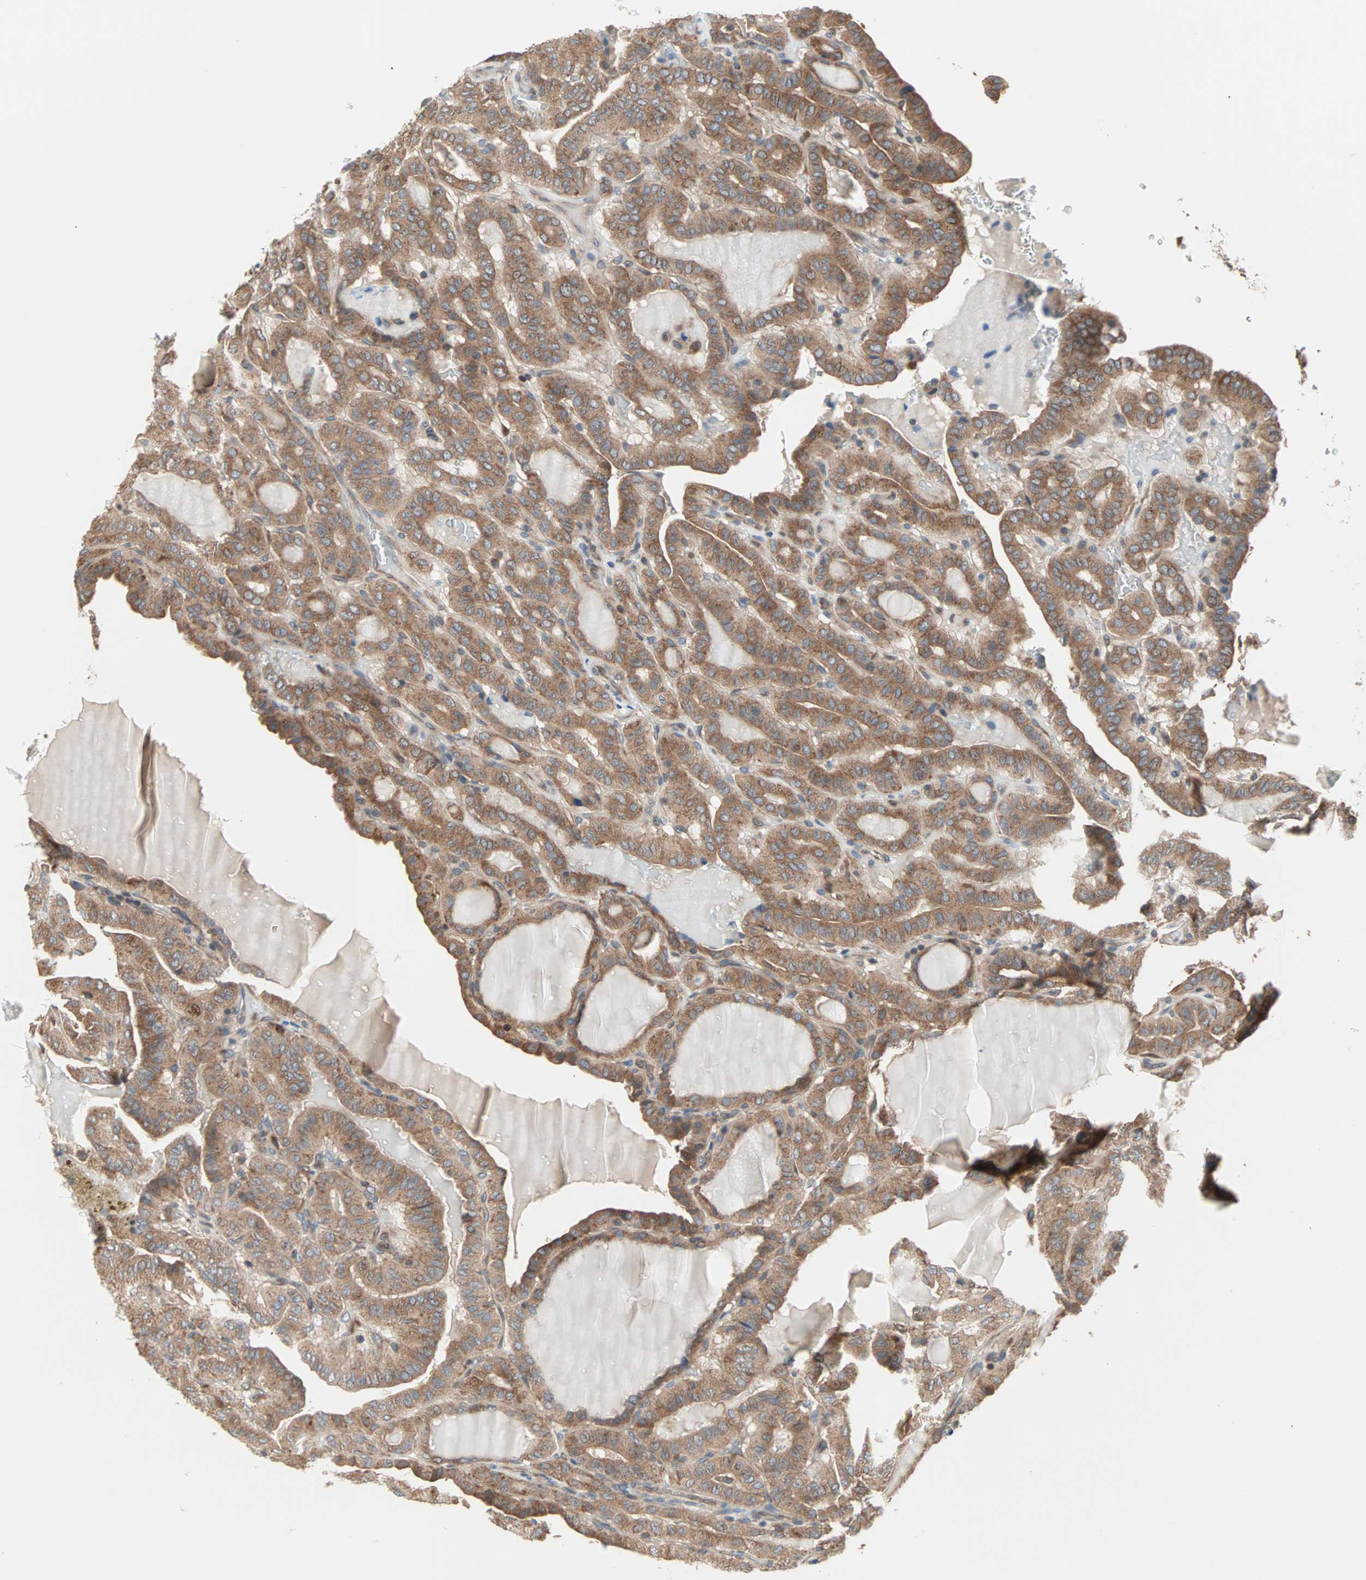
{"staining": {"intensity": "moderate", "quantity": ">75%", "location": "cytoplasmic/membranous"}, "tissue": "thyroid cancer", "cell_type": "Tumor cells", "image_type": "cancer", "snomed": [{"axis": "morphology", "description": "Papillary adenocarcinoma, NOS"}, {"axis": "topography", "description": "Thyroid gland"}], "caption": "Papillary adenocarcinoma (thyroid) stained for a protein displays moderate cytoplasmic/membranous positivity in tumor cells.", "gene": "SAR1A", "patient": {"sex": "male", "age": 77}}